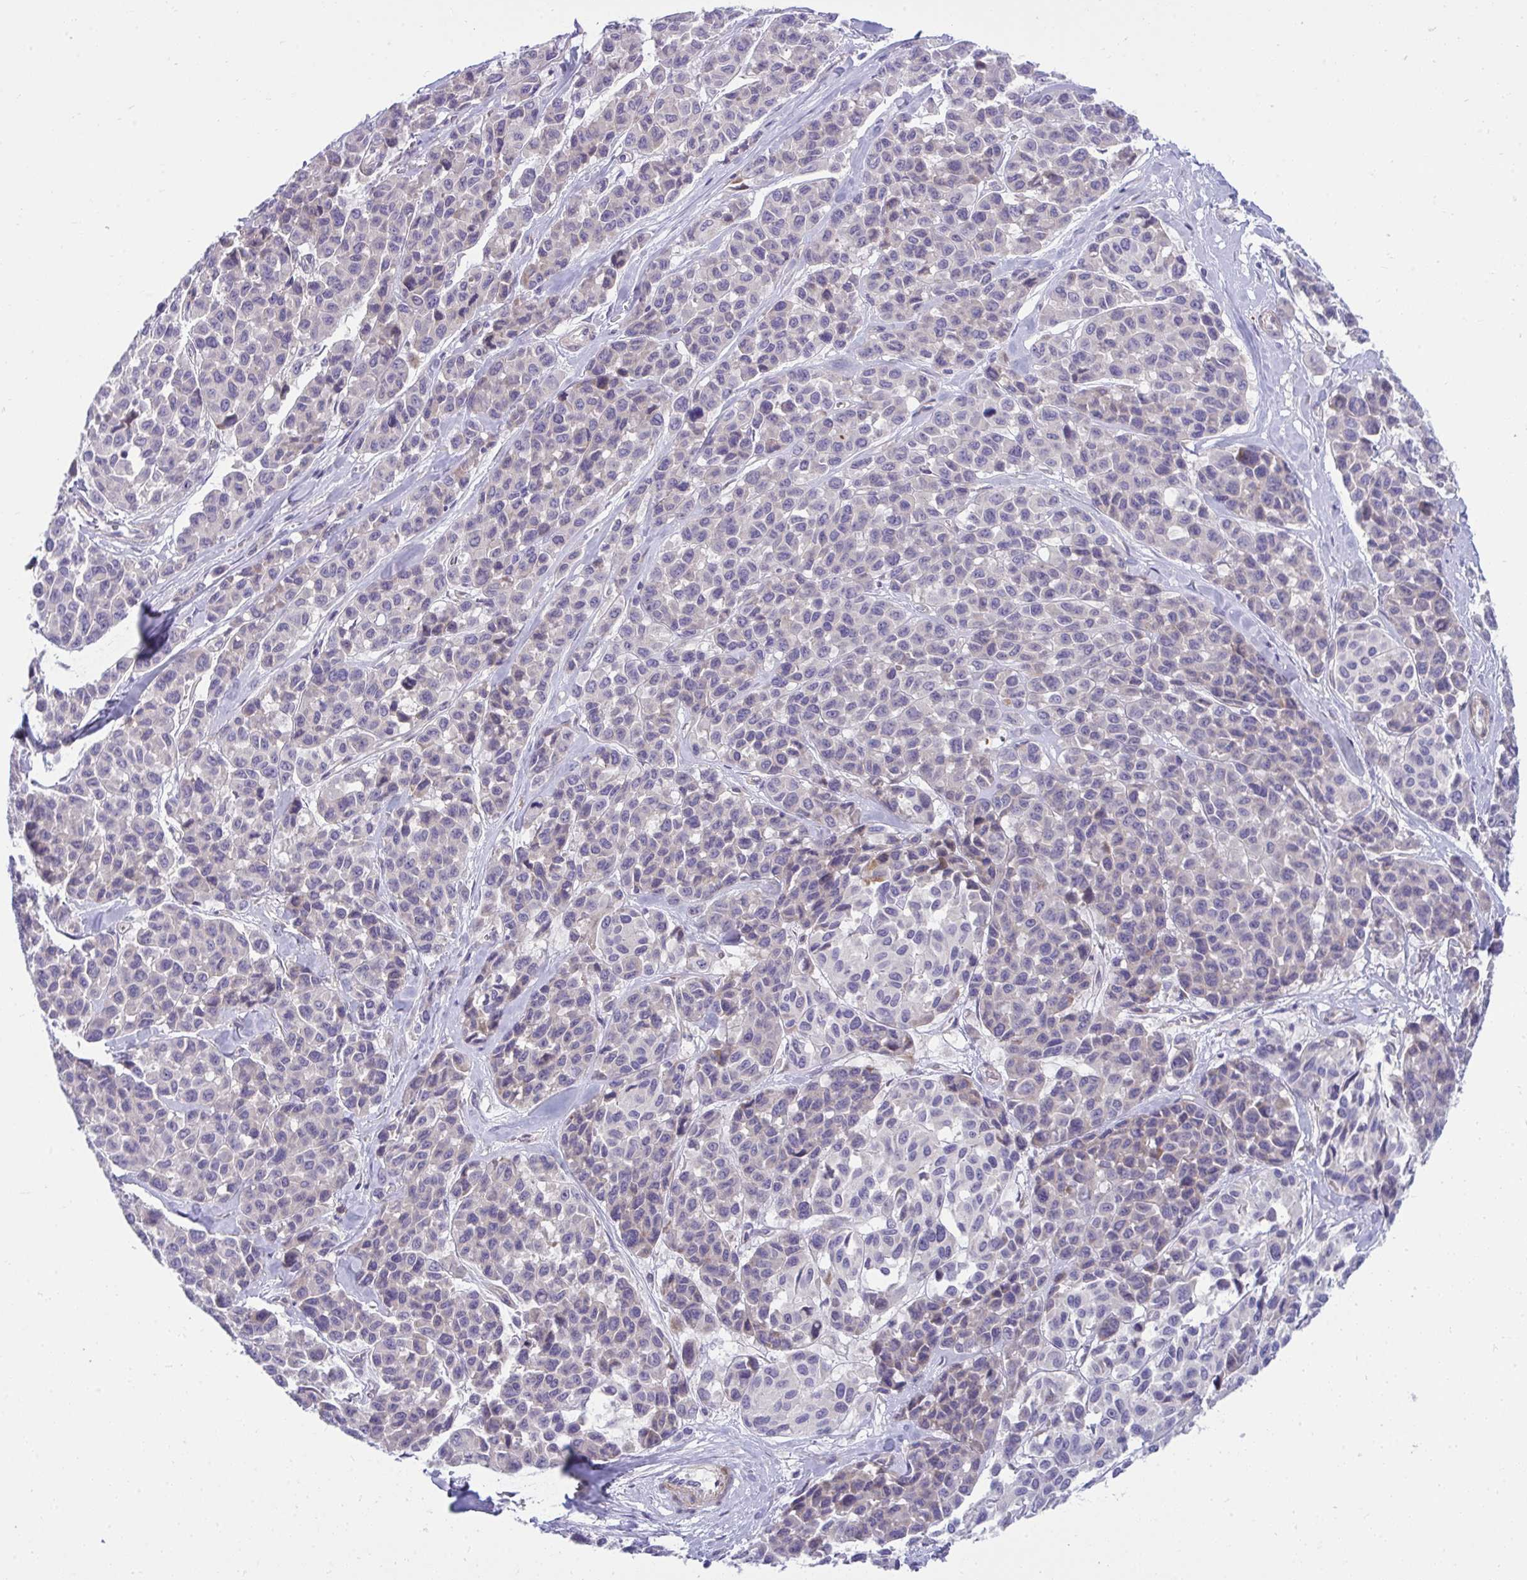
{"staining": {"intensity": "negative", "quantity": "none", "location": "none"}, "tissue": "melanoma", "cell_type": "Tumor cells", "image_type": "cancer", "snomed": [{"axis": "morphology", "description": "Malignant melanoma, NOS"}, {"axis": "topography", "description": "Skin"}], "caption": "High power microscopy histopathology image of an IHC photomicrograph of malignant melanoma, revealing no significant expression in tumor cells.", "gene": "PIGZ", "patient": {"sex": "female", "age": 66}}